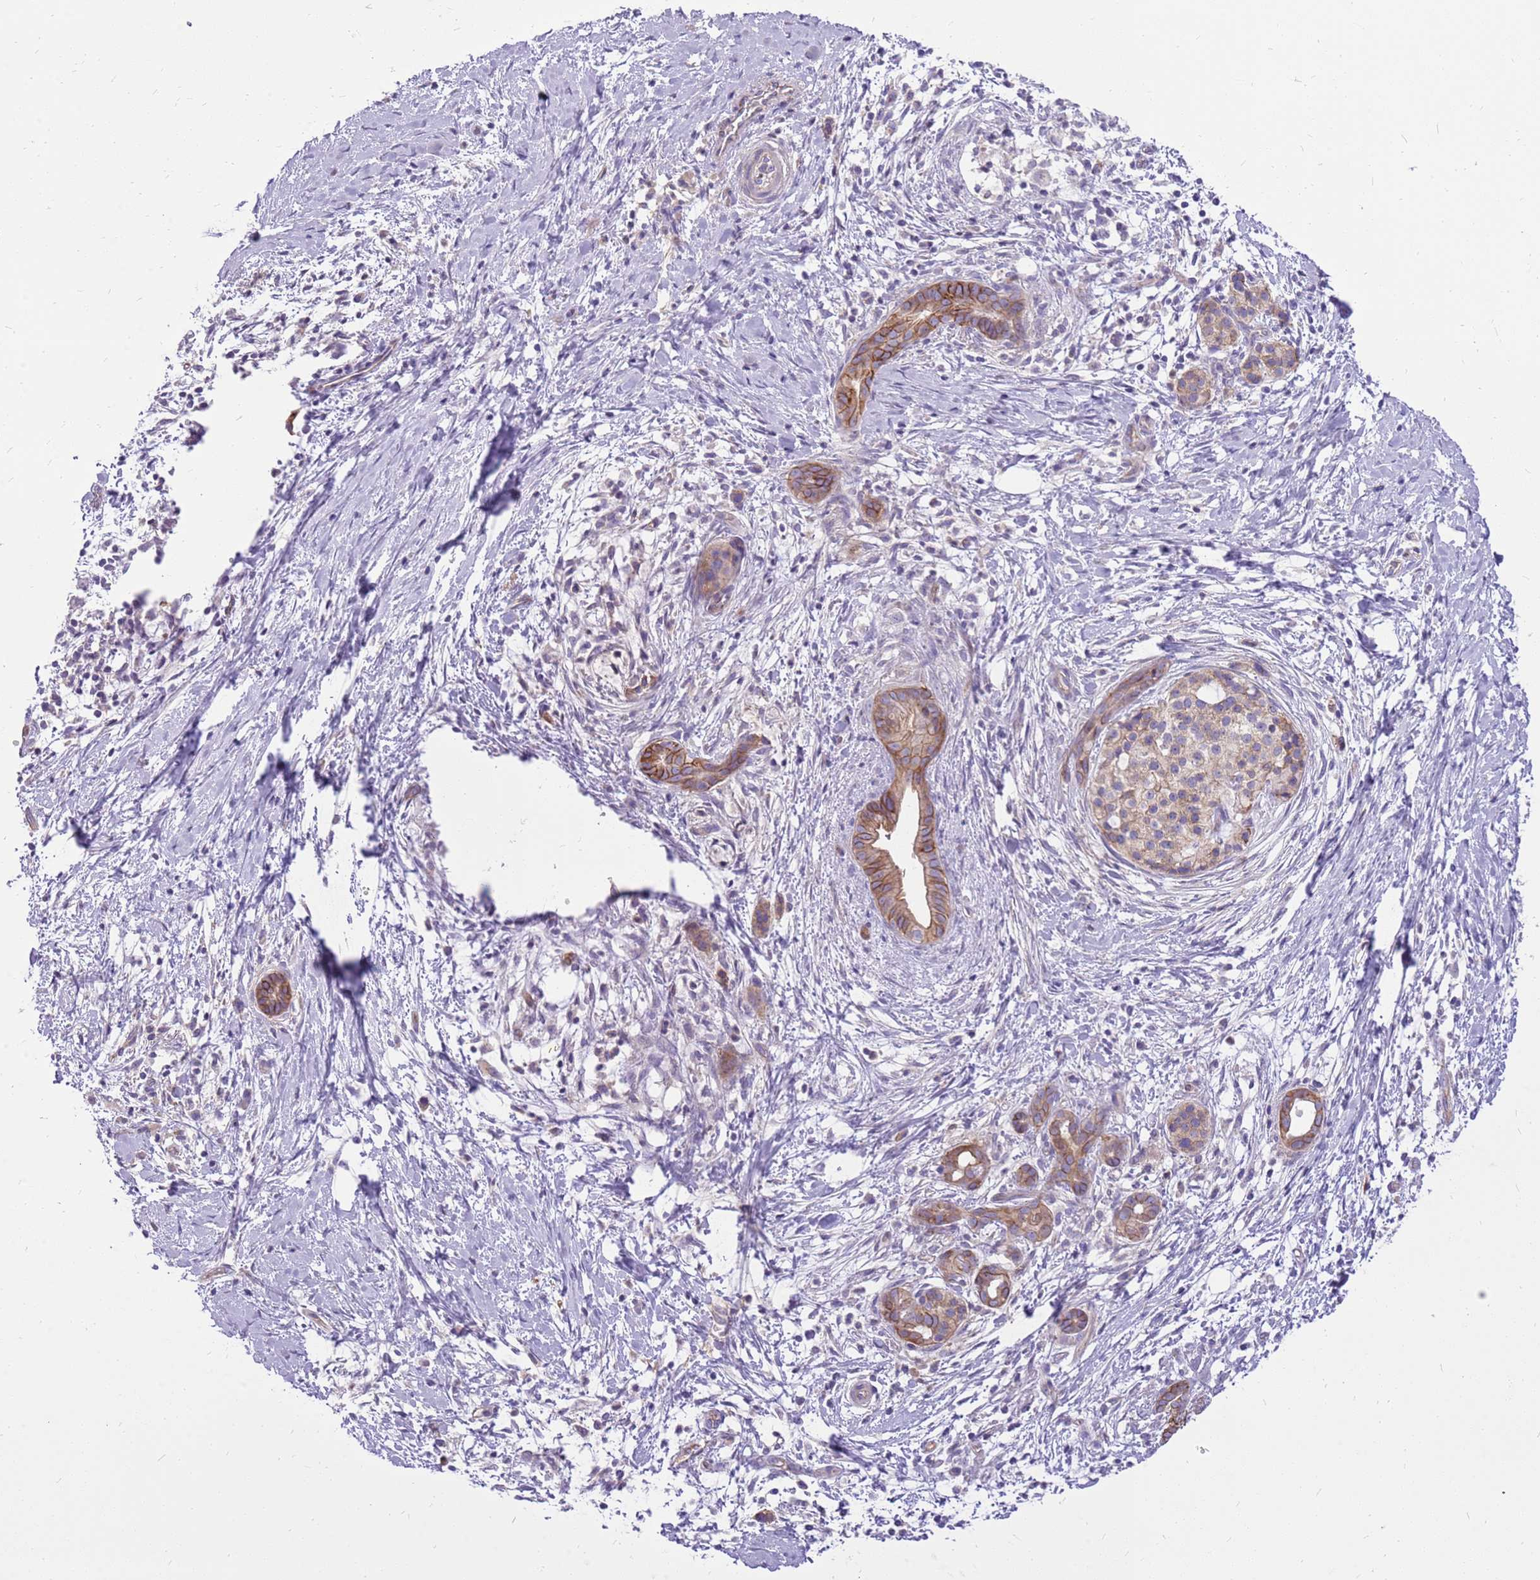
{"staining": {"intensity": "moderate", "quantity": "25%-75%", "location": "cytoplasmic/membranous"}, "tissue": "pancreatic cancer", "cell_type": "Tumor cells", "image_type": "cancer", "snomed": [{"axis": "morphology", "description": "Adenocarcinoma, NOS"}, {"axis": "topography", "description": "Pancreas"}], "caption": "An immunohistochemistry micrograph of tumor tissue is shown. Protein staining in brown shows moderate cytoplasmic/membranous positivity in pancreatic cancer within tumor cells.", "gene": "WDR90", "patient": {"sex": "male", "age": 58}}